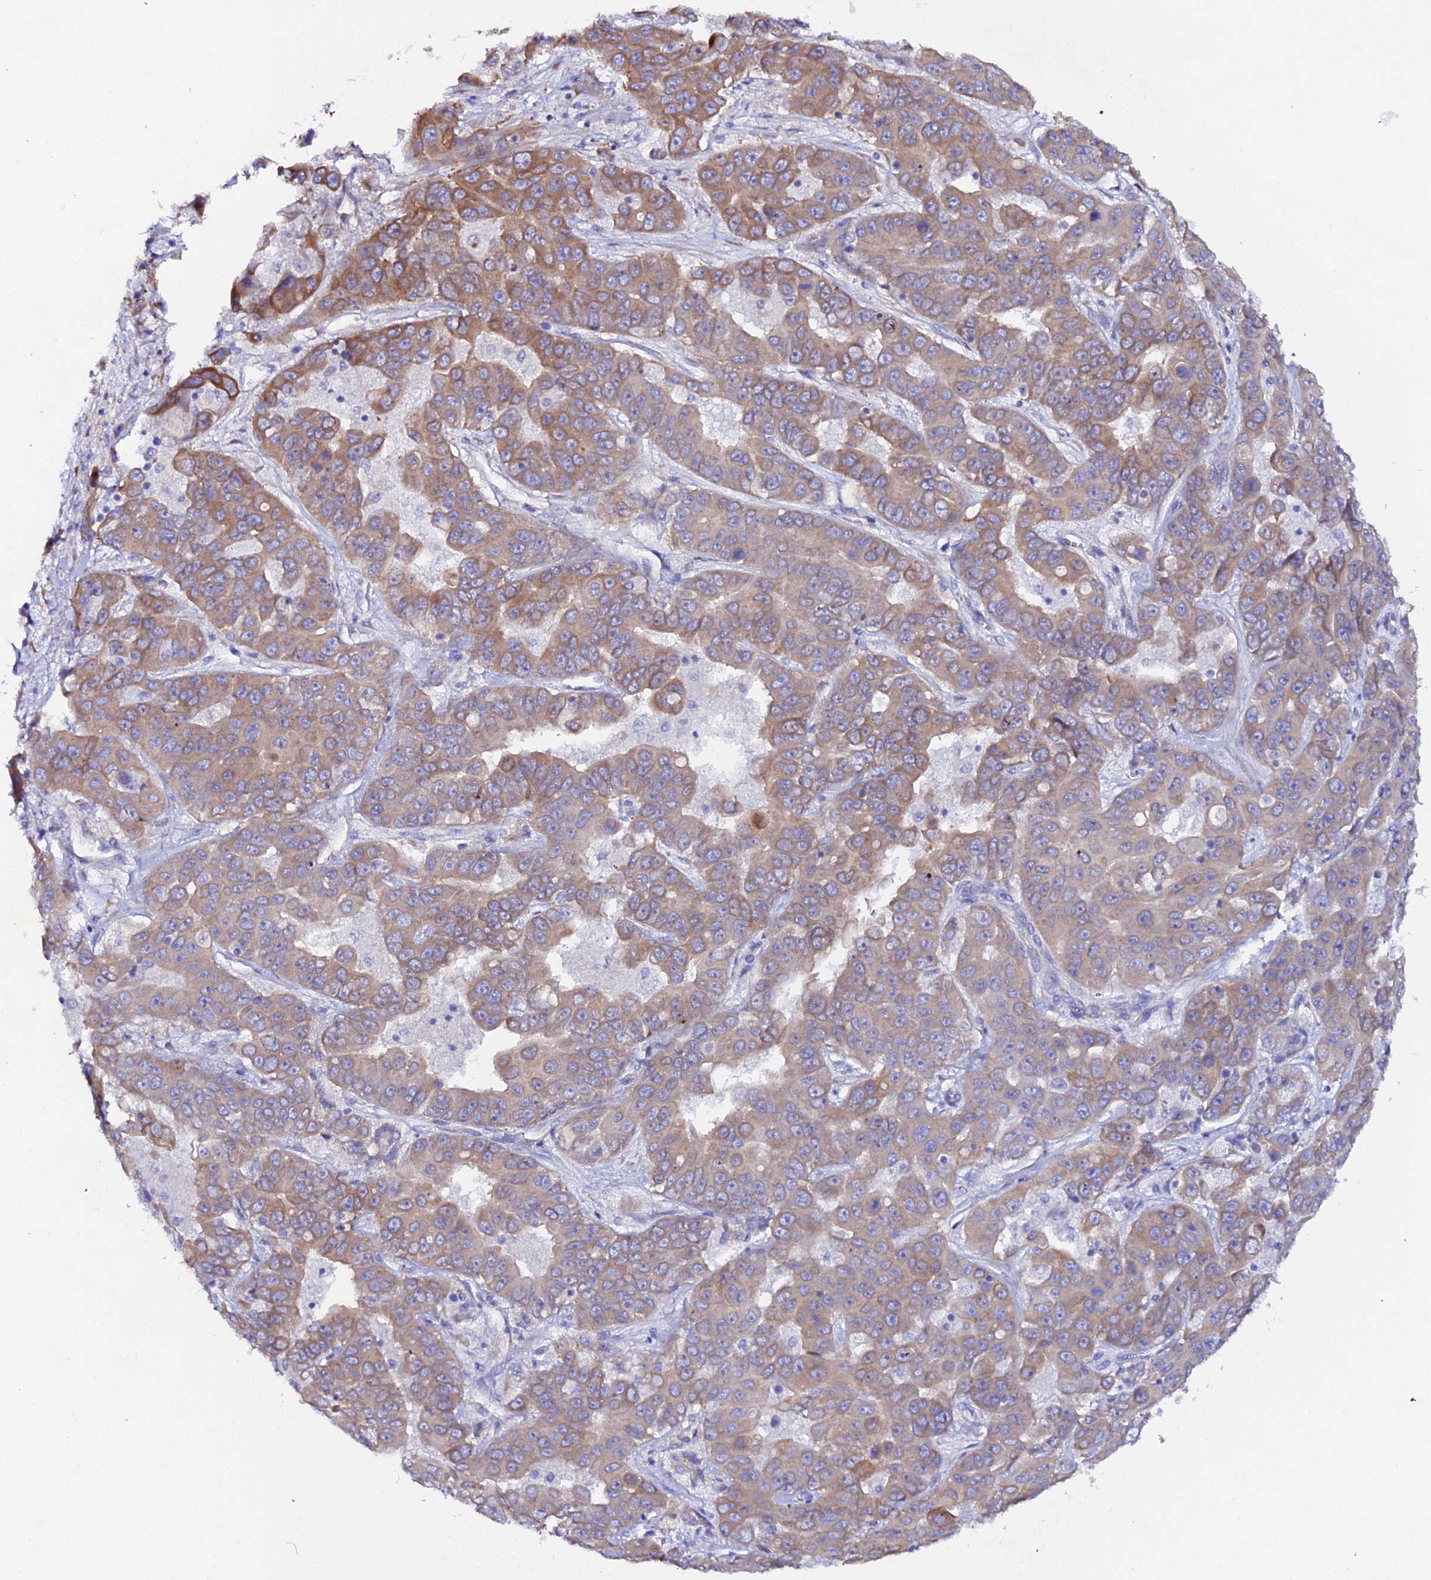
{"staining": {"intensity": "moderate", "quantity": ">75%", "location": "cytoplasmic/membranous"}, "tissue": "liver cancer", "cell_type": "Tumor cells", "image_type": "cancer", "snomed": [{"axis": "morphology", "description": "Cholangiocarcinoma"}, {"axis": "topography", "description": "Liver"}], "caption": "Cholangiocarcinoma (liver) stained with IHC demonstrates moderate cytoplasmic/membranous positivity in approximately >75% of tumor cells. The staining was performed using DAB (3,3'-diaminobenzidine), with brown indicating positive protein expression. Nuclei are stained blue with hematoxylin.", "gene": "CFAP45", "patient": {"sex": "female", "age": 52}}